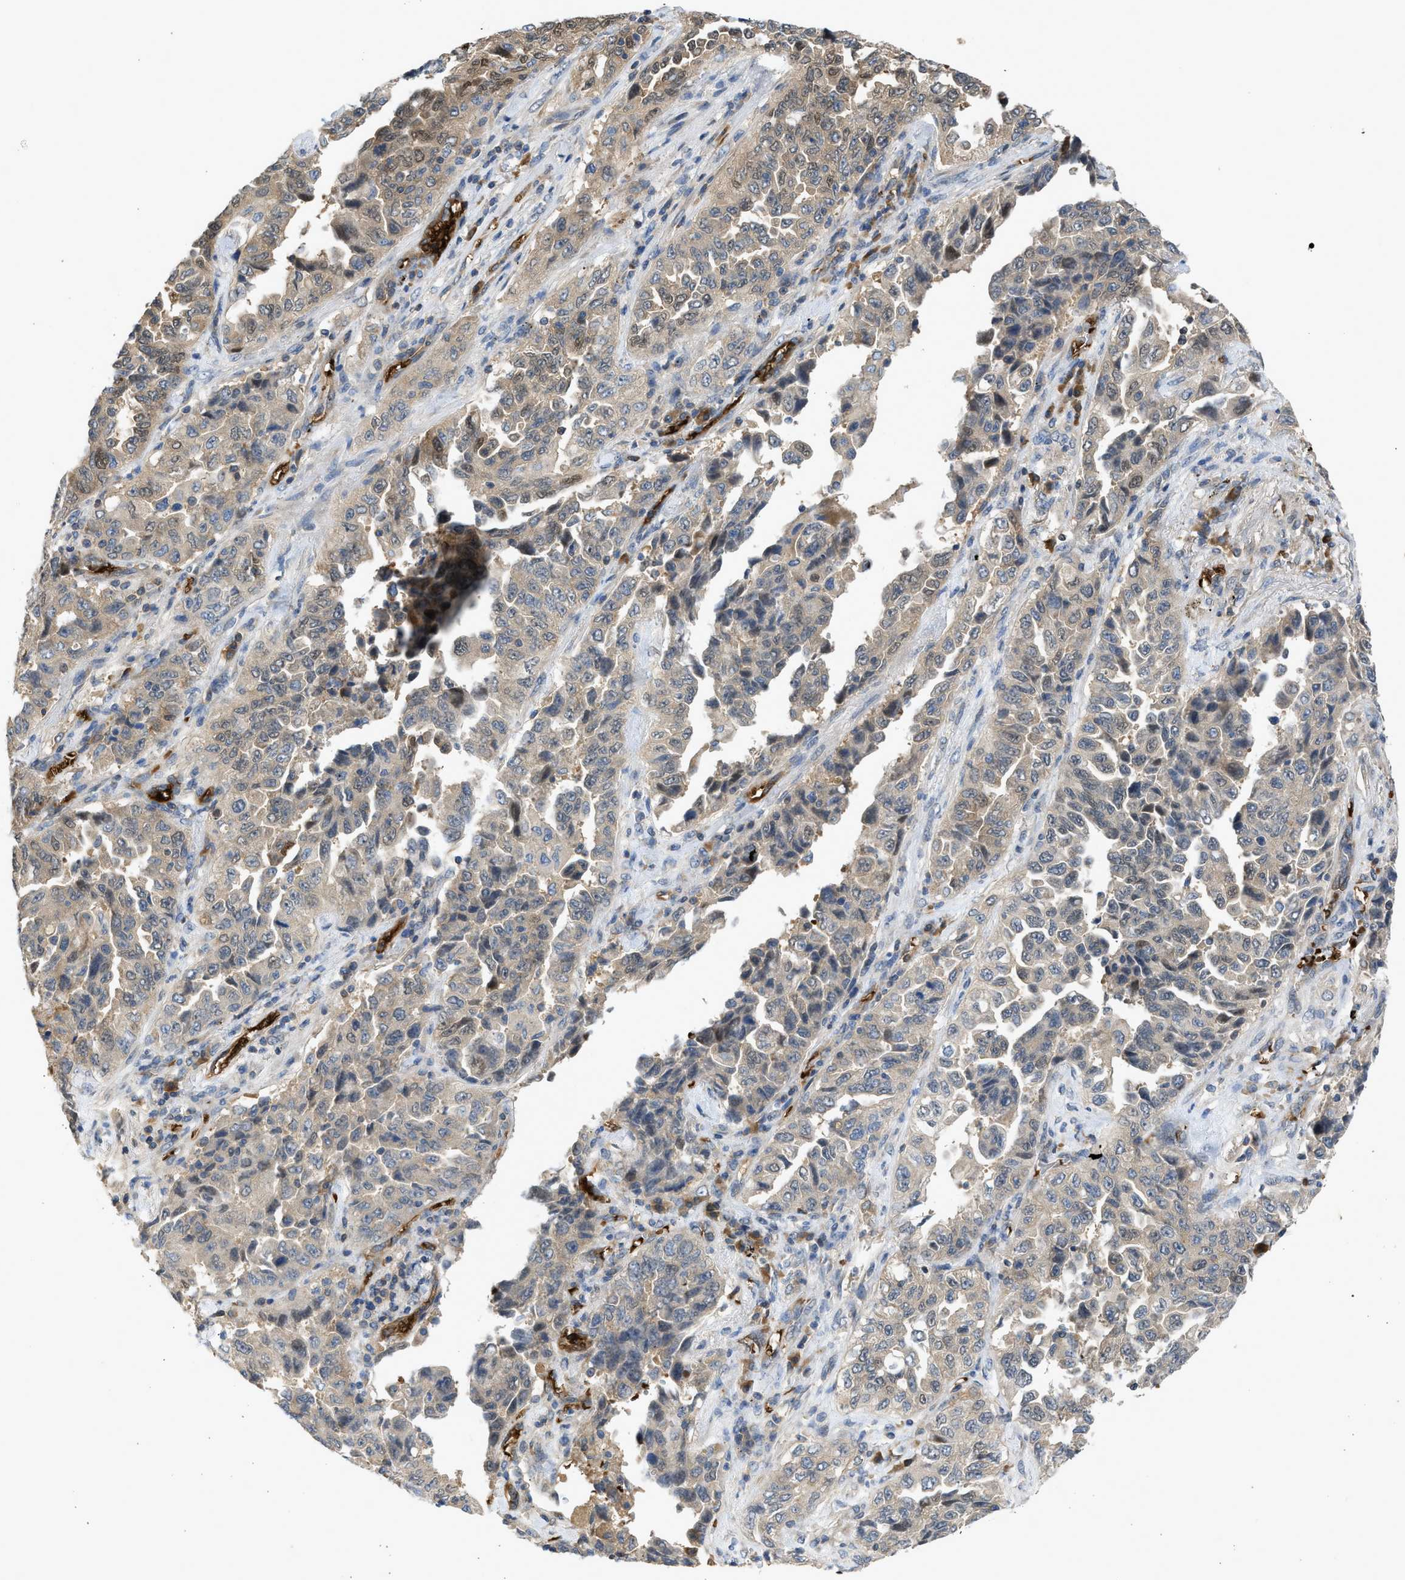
{"staining": {"intensity": "weak", "quantity": ">75%", "location": "cytoplasmic/membranous"}, "tissue": "lung cancer", "cell_type": "Tumor cells", "image_type": "cancer", "snomed": [{"axis": "morphology", "description": "Adenocarcinoma, NOS"}, {"axis": "topography", "description": "Lung"}], "caption": "High-power microscopy captured an IHC micrograph of lung cancer (adenocarcinoma), revealing weak cytoplasmic/membranous expression in about >75% of tumor cells.", "gene": "MAPK7", "patient": {"sex": "female", "age": 51}}